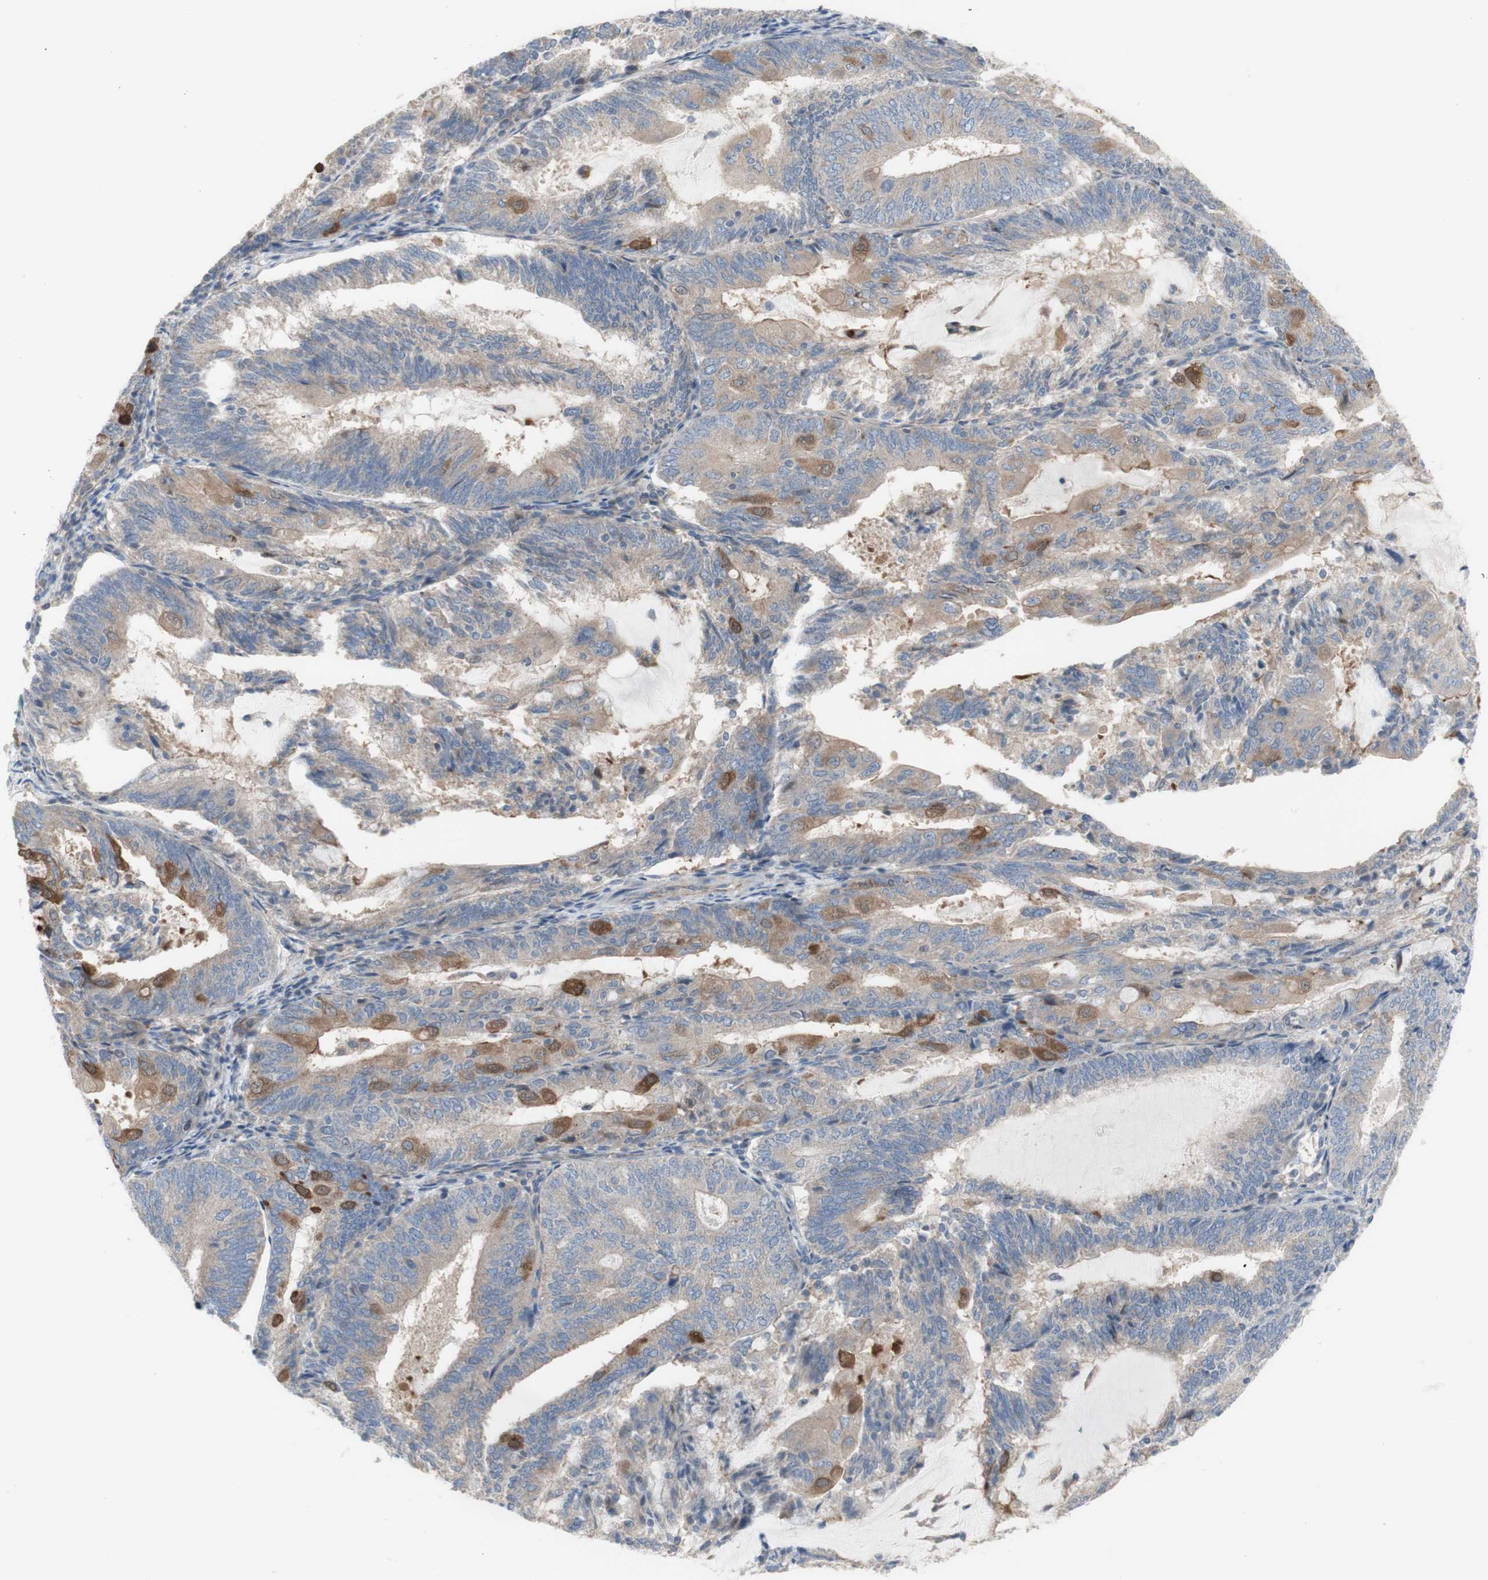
{"staining": {"intensity": "moderate", "quantity": "<25%", "location": "cytoplasmic/membranous"}, "tissue": "endometrial cancer", "cell_type": "Tumor cells", "image_type": "cancer", "snomed": [{"axis": "morphology", "description": "Adenocarcinoma, NOS"}, {"axis": "topography", "description": "Endometrium"}], "caption": "This micrograph reveals IHC staining of adenocarcinoma (endometrial), with low moderate cytoplasmic/membranous expression in approximately <25% of tumor cells.", "gene": "C3orf52", "patient": {"sex": "female", "age": 81}}